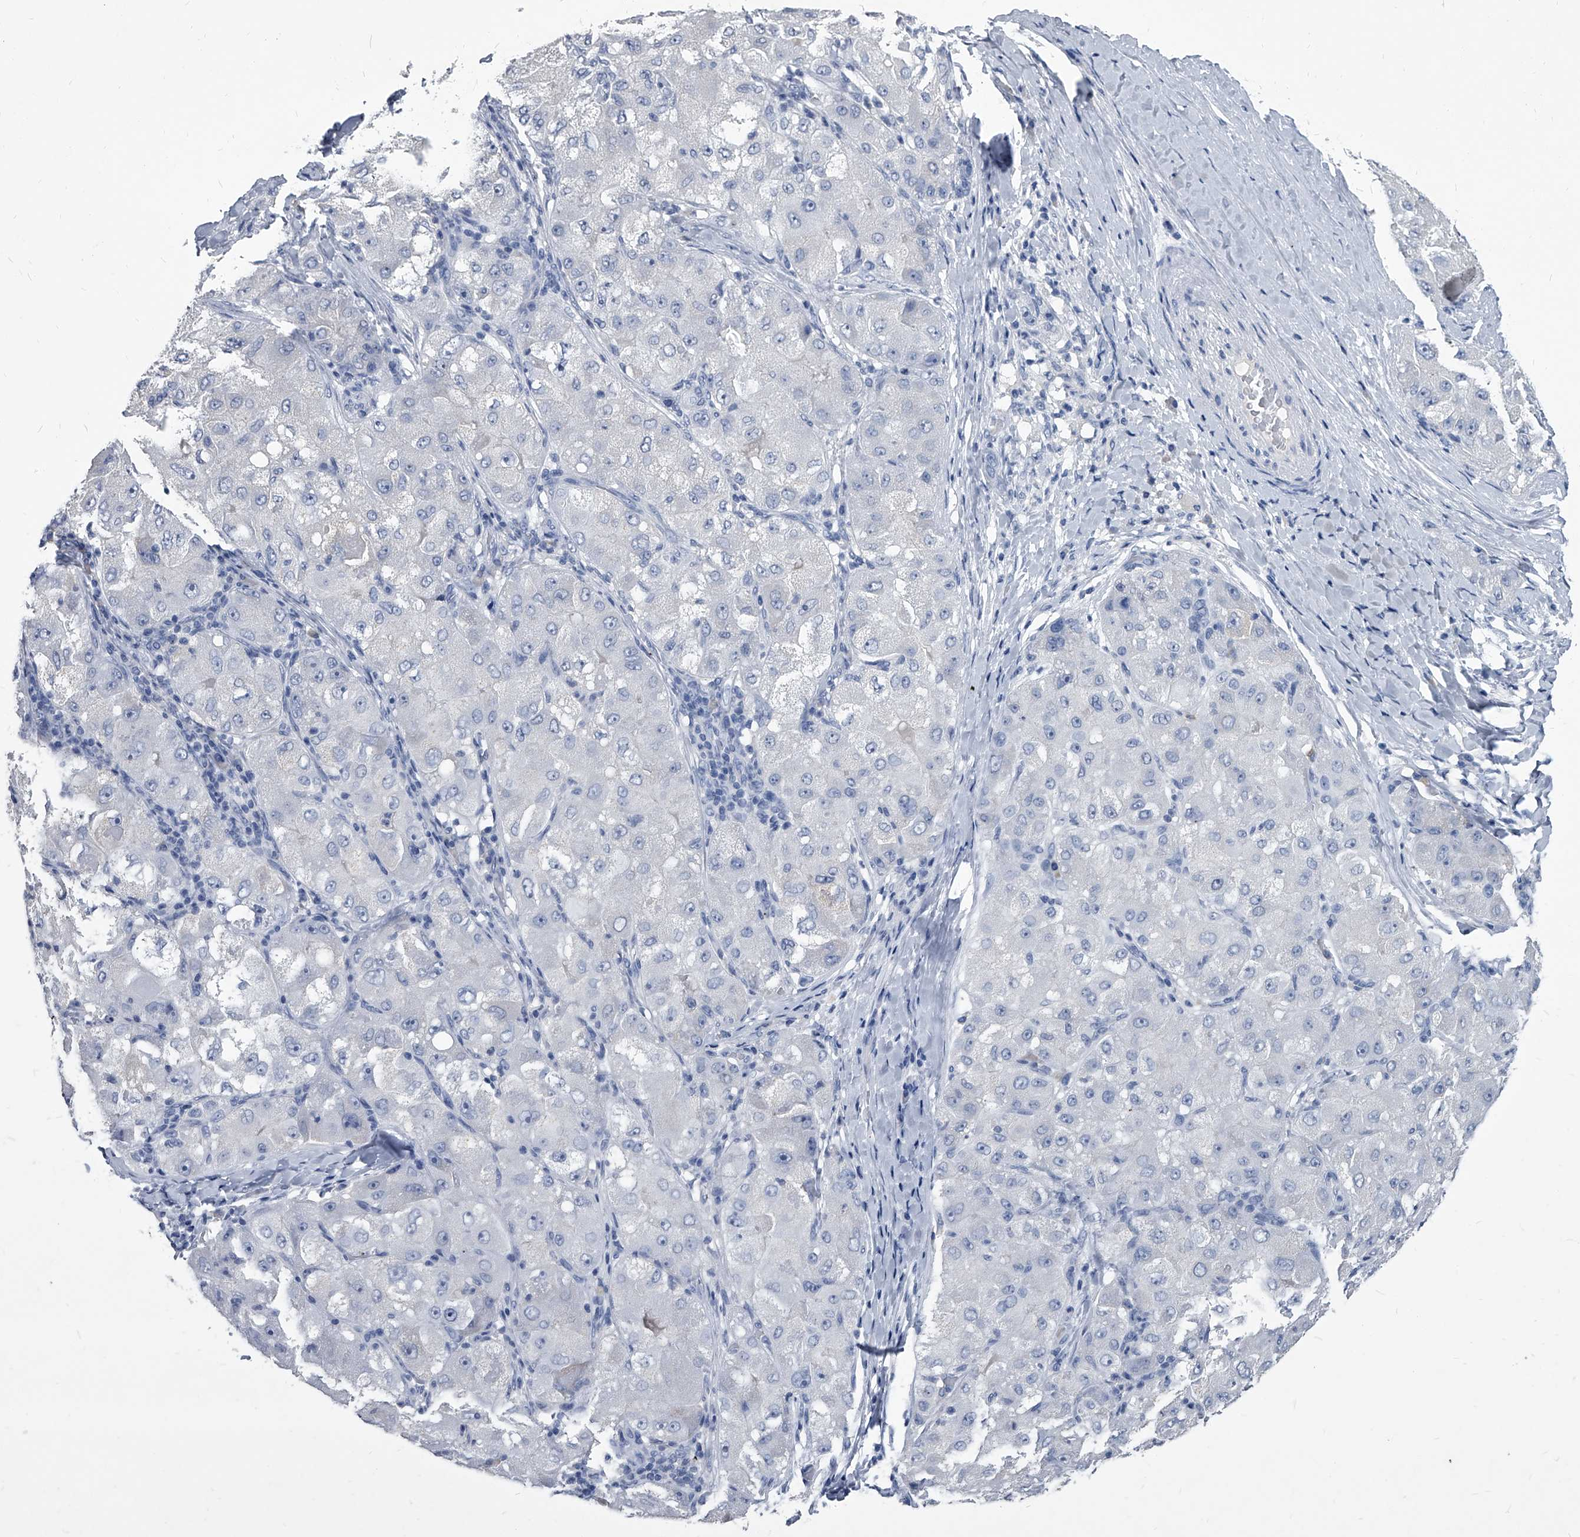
{"staining": {"intensity": "negative", "quantity": "none", "location": "none"}, "tissue": "liver cancer", "cell_type": "Tumor cells", "image_type": "cancer", "snomed": [{"axis": "morphology", "description": "Carcinoma, Hepatocellular, NOS"}, {"axis": "topography", "description": "Liver"}], "caption": "A histopathology image of liver cancer stained for a protein exhibits no brown staining in tumor cells. Nuclei are stained in blue.", "gene": "BCAS1", "patient": {"sex": "male", "age": 80}}